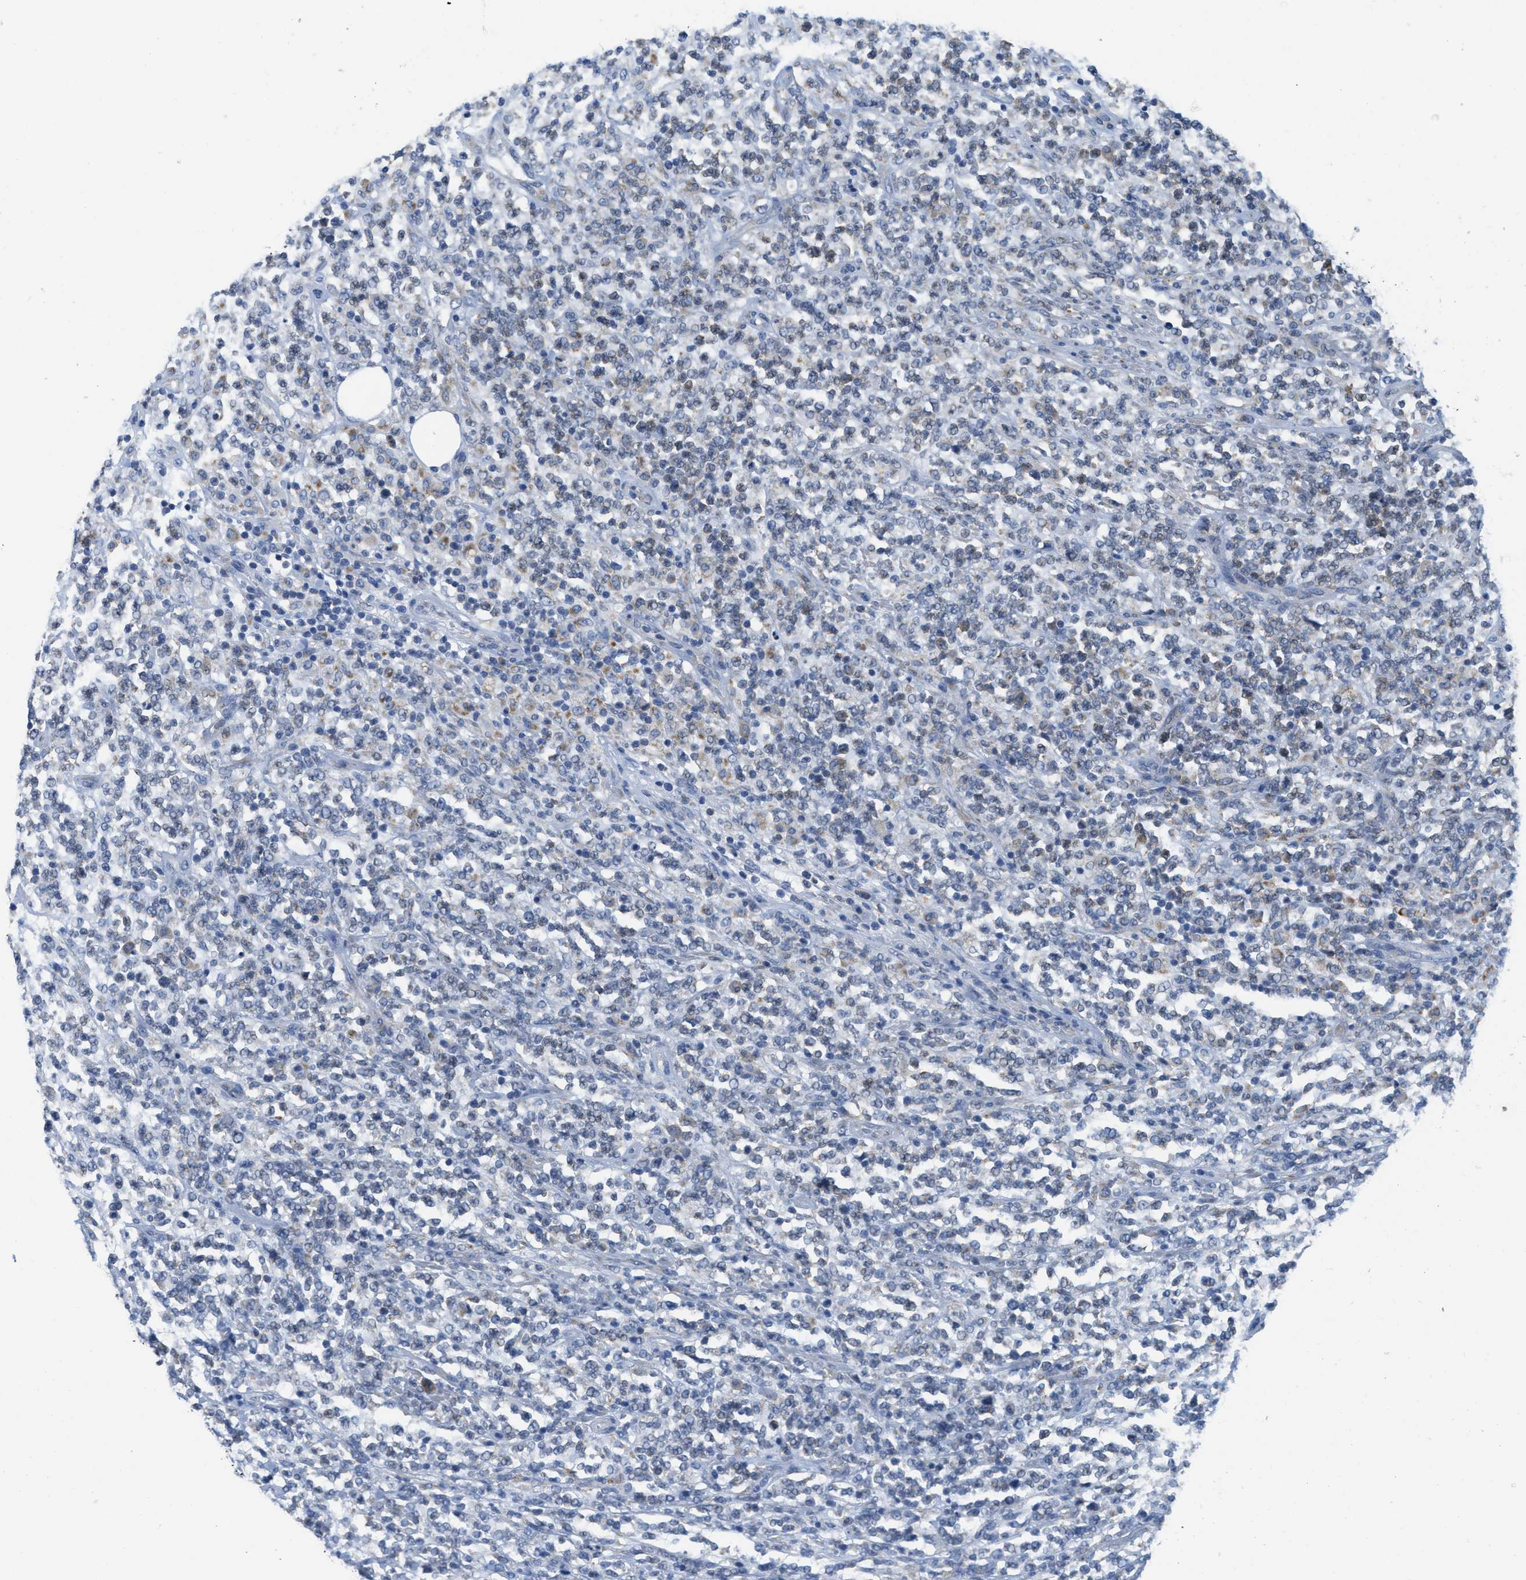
{"staining": {"intensity": "weak", "quantity": "25%-75%", "location": "cytoplasmic/membranous"}, "tissue": "lymphoma", "cell_type": "Tumor cells", "image_type": "cancer", "snomed": [{"axis": "morphology", "description": "Malignant lymphoma, non-Hodgkin's type, High grade"}, {"axis": "topography", "description": "Soft tissue"}], "caption": "Human malignant lymphoma, non-Hodgkin's type (high-grade) stained with a protein marker exhibits weak staining in tumor cells.", "gene": "PTDSS1", "patient": {"sex": "male", "age": 18}}